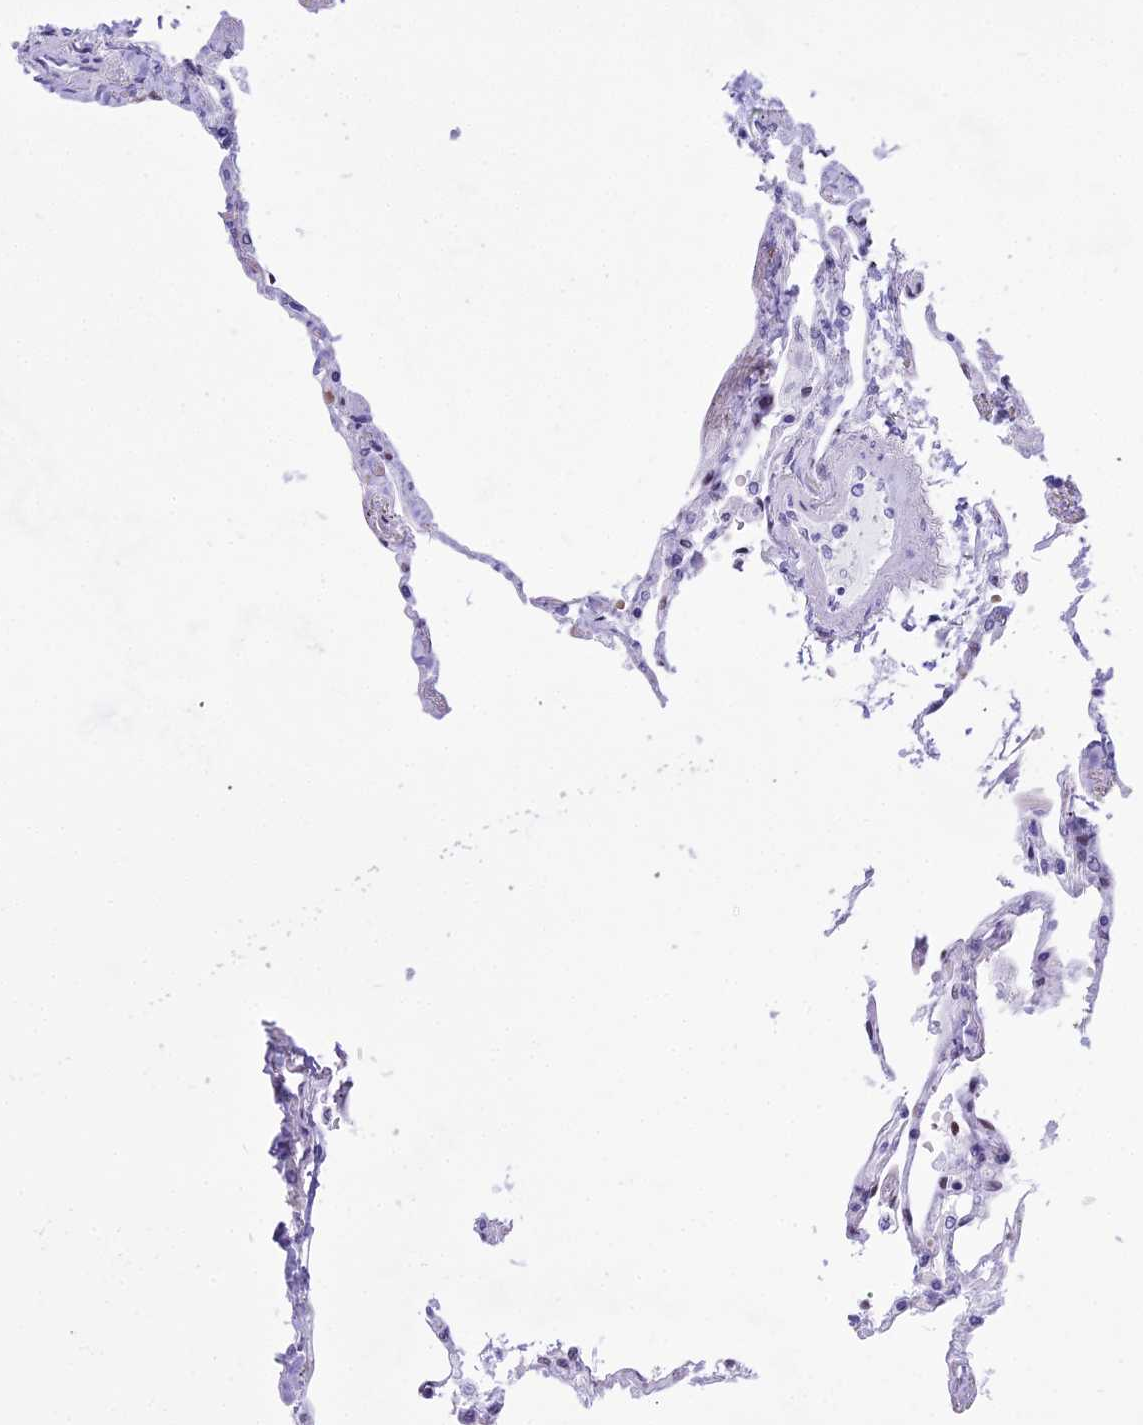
{"staining": {"intensity": "negative", "quantity": "none", "location": "none"}, "tissue": "lung", "cell_type": "Alveolar cells", "image_type": "normal", "snomed": [{"axis": "morphology", "description": "Normal tissue, NOS"}, {"axis": "topography", "description": "Lung"}], "caption": "Immunohistochemical staining of normal human lung displays no significant staining in alveolar cells.", "gene": "RNPS1", "patient": {"sex": "female", "age": 67}}